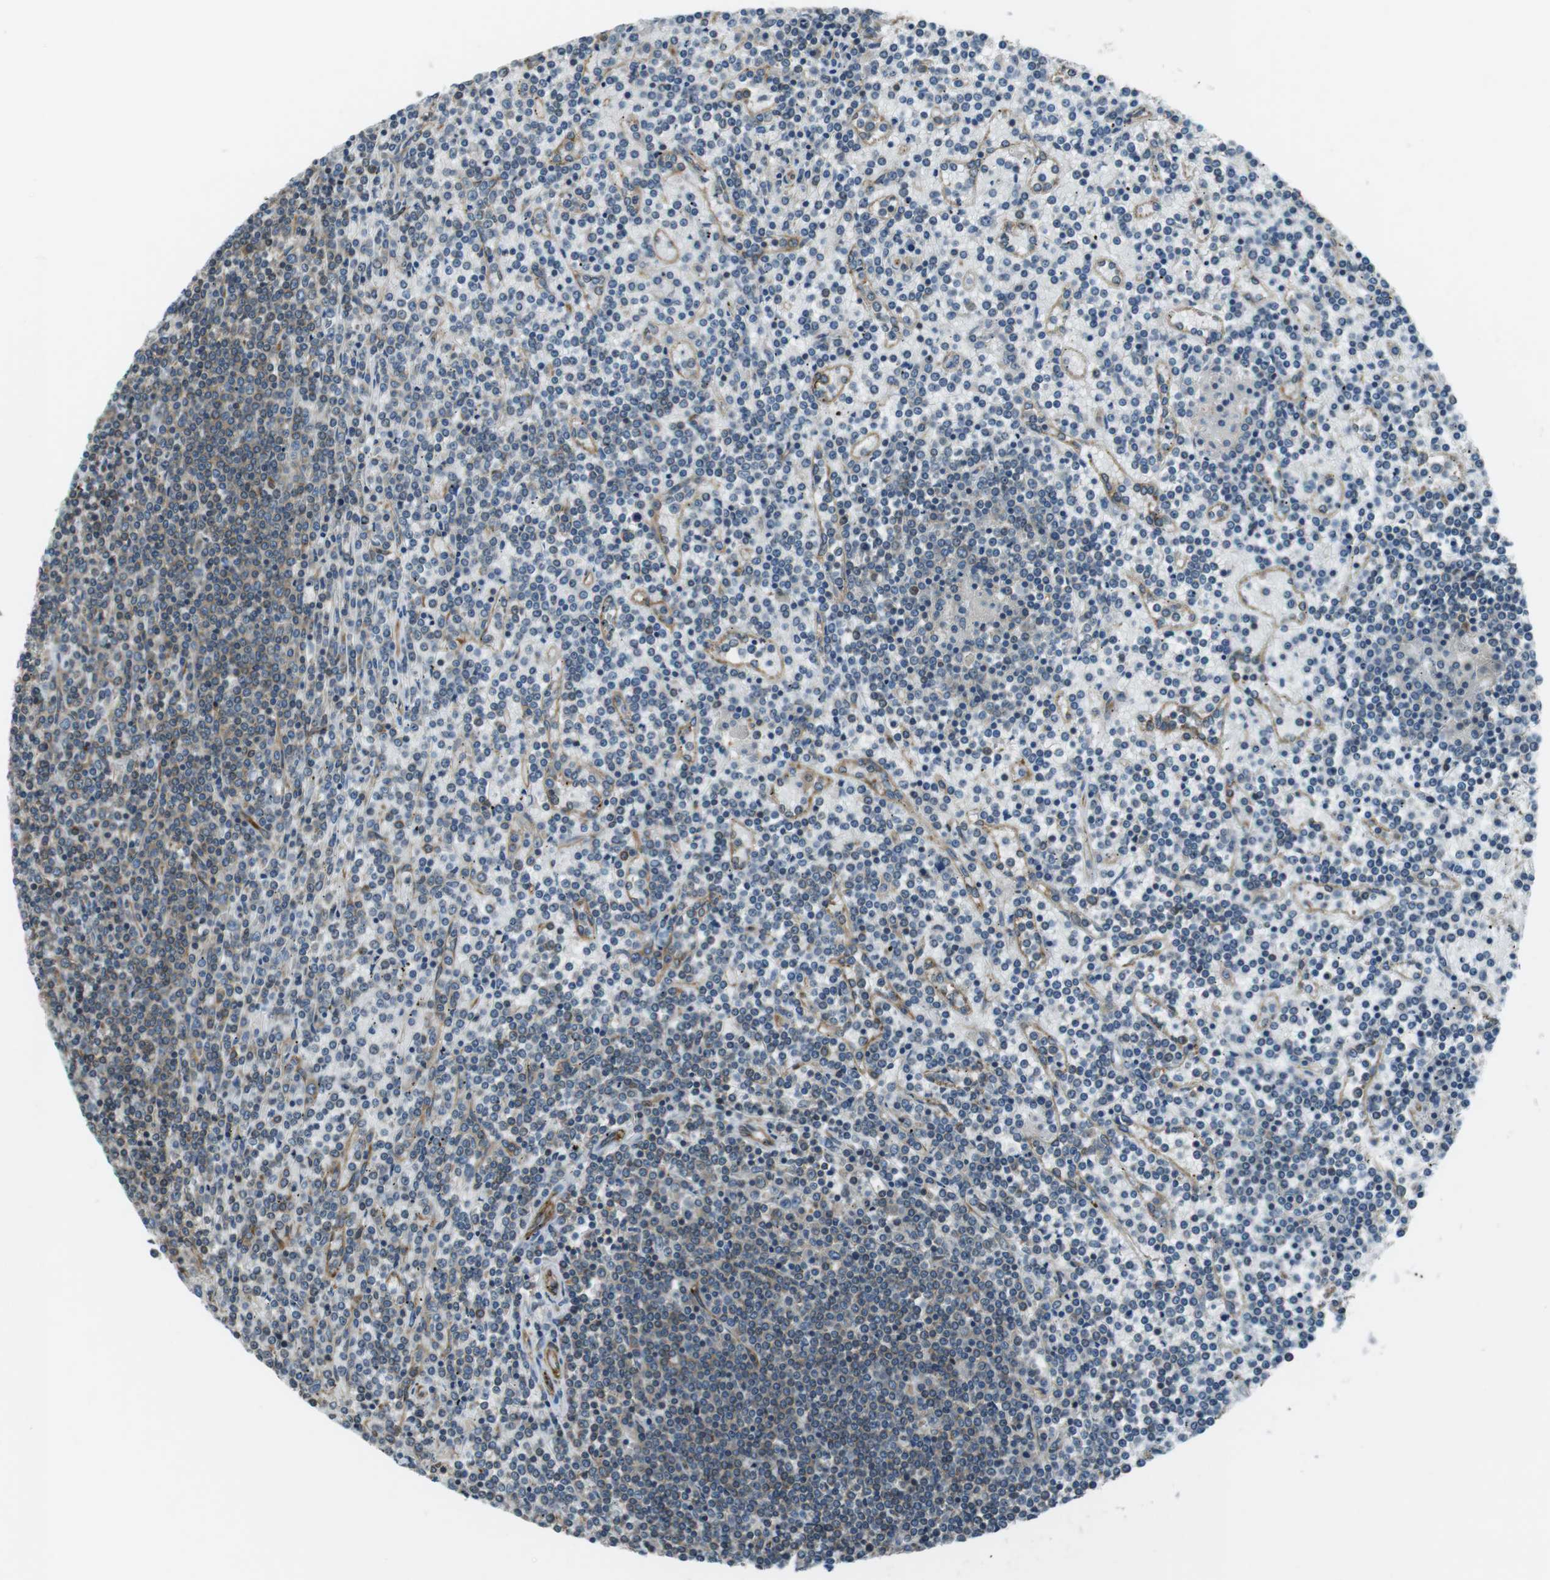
{"staining": {"intensity": "moderate", "quantity": "25%-75%", "location": "cytoplasmic/membranous"}, "tissue": "lymphoma", "cell_type": "Tumor cells", "image_type": "cancer", "snomed": [{"axis": "morphology", "description": "Malignant lymphoma, non-Hodgkin's type, Low grade"}, {"axis": "topography", "description": "Spleen"}], "caption": "There is medium levels of moderate cytoplasmic/membranous positivity in tumor cells of lymphoma, as demonstrated by immunohistochemical staining (brown color).", "gene": "KTN1", "patient": {"sex": "female", "age": 19}}